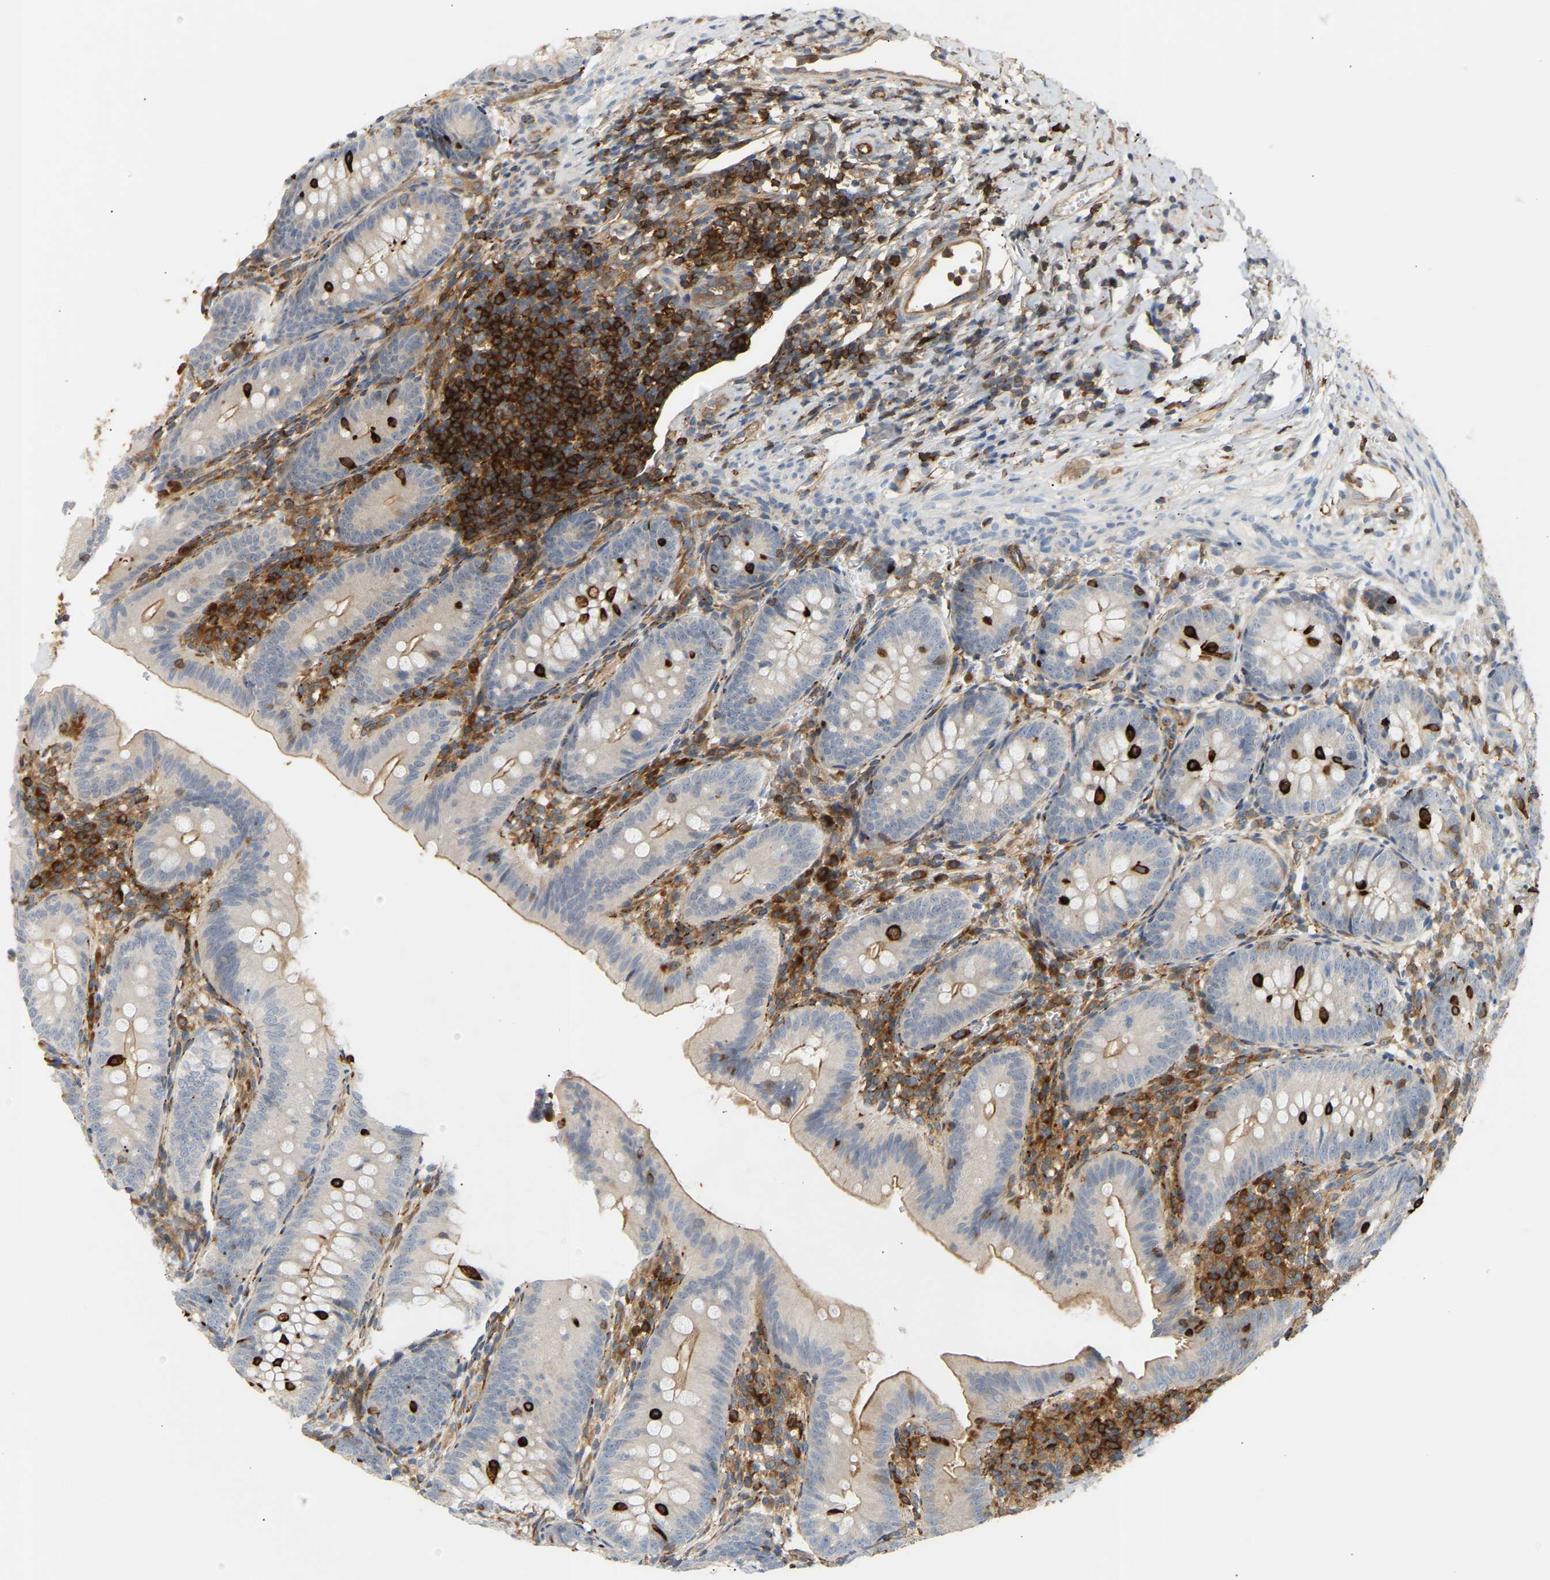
{"staining": {"intensity": "negative", "quantity": "none", "location": "none"}, "tissue": "appendix", "cell_type": "Glandular cells", "image_type": "normal", "snomed": [{"axis": "morphology", "description": "Normal tissue, NOS"}, {"axis": "topography", "description": "Appendix"}], "caption": "Immunohistochemistry (IHC) of normal human appendix demonstrates no positivity in glandular cells. The staining was performed using DAB to visualize the protein expression in brown, while the nuclei were stained in blue with hematoxylin (Magnification: 20x).", "gene": "PLCG2", "patient": {"sex": "male", "age": 1}}